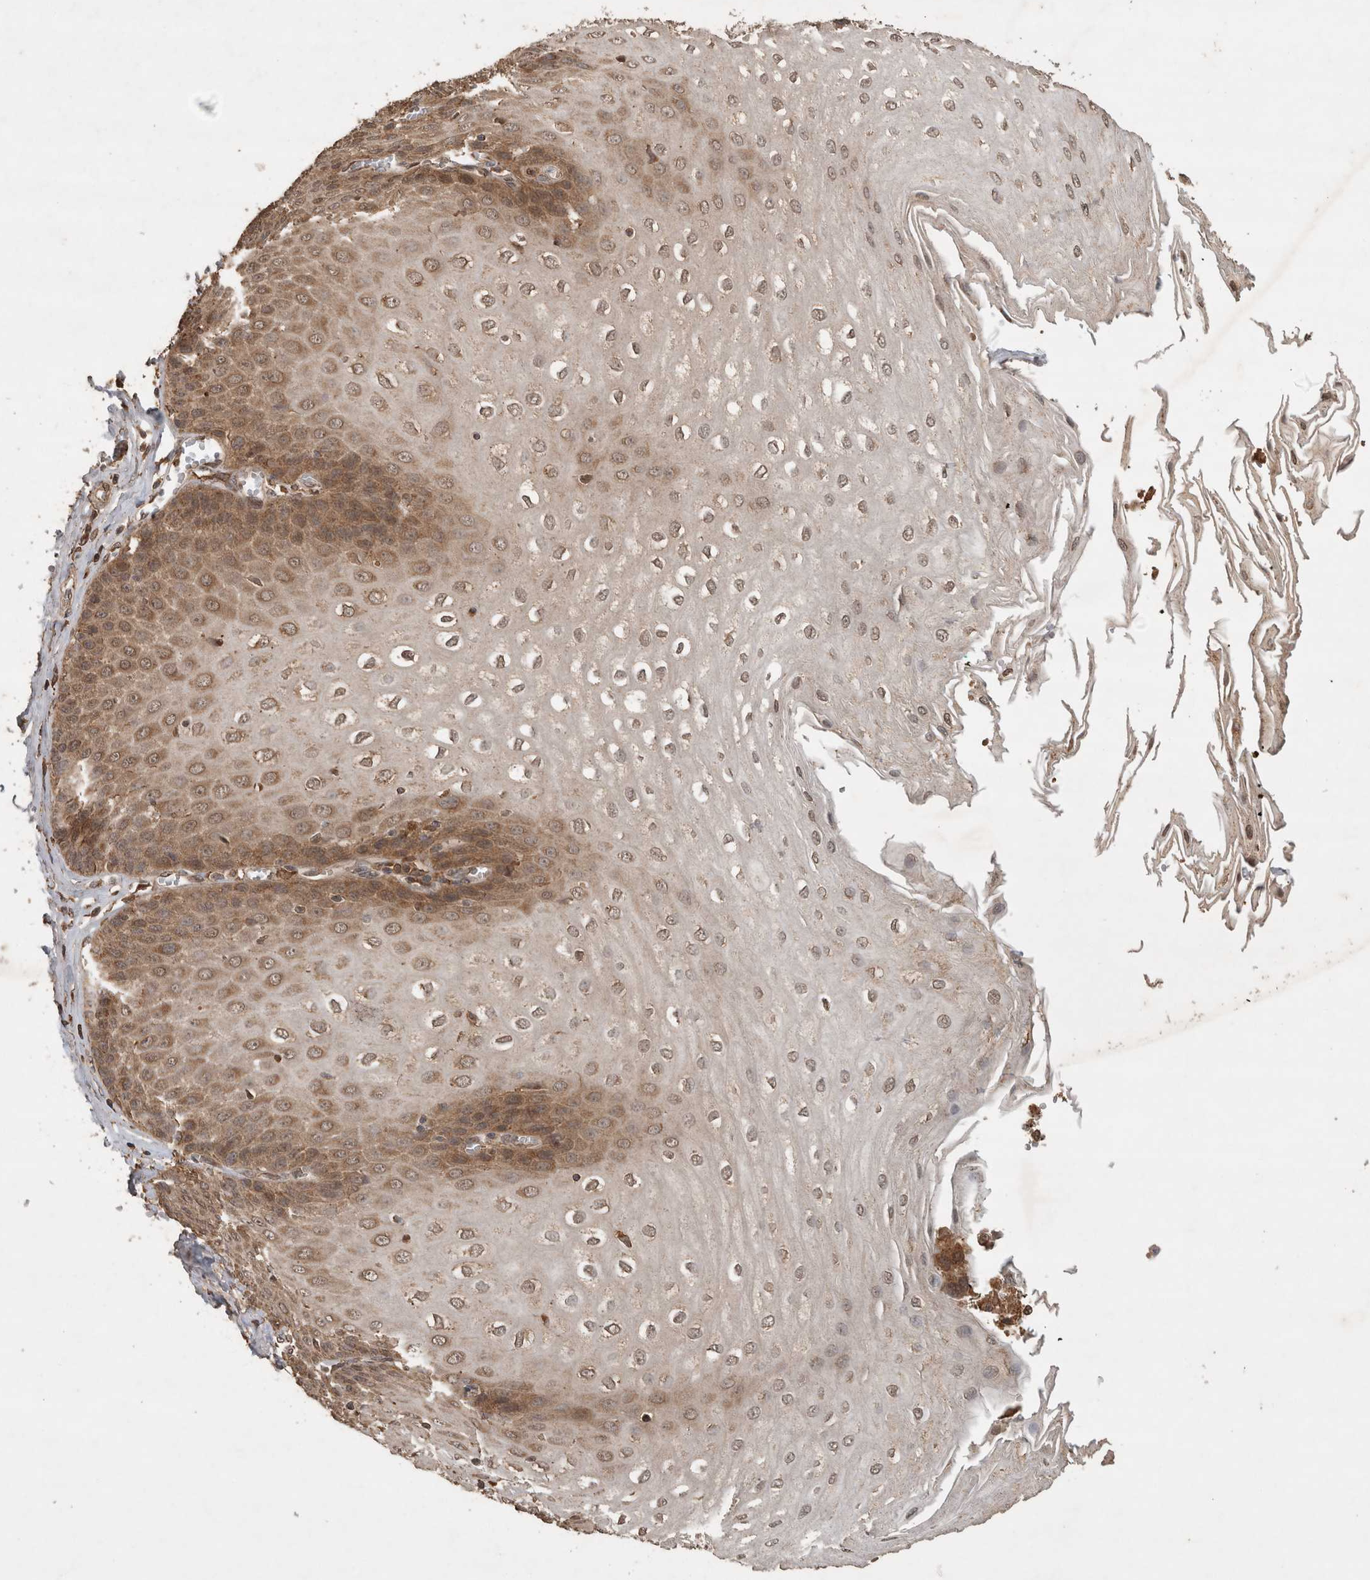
{"staining": {"intensity": "moderate", "quantity": "25%-75%", "location": "cytoplasmic/membranous,nuclear"}, "tissue": "esophagus", "cell_type": "Squamous epithelial cells", "image_type": "normal", "snomed": [{"axis": "morphology", "description": "Normal tissue, NOS"}, {"axis": "topography", "description": "Esophagus"}], "caption": "DAB (3,3'-diaminobenzidine) immunohistochemical staining of benign esophagus demonstrates moderate cytoplasmic/membranous,nuclear protein expression in approximately 25%-75% of squamous epithelial cells.", "gene": "OTUD7B", "patient": {"sex": "male", "age": 60}}